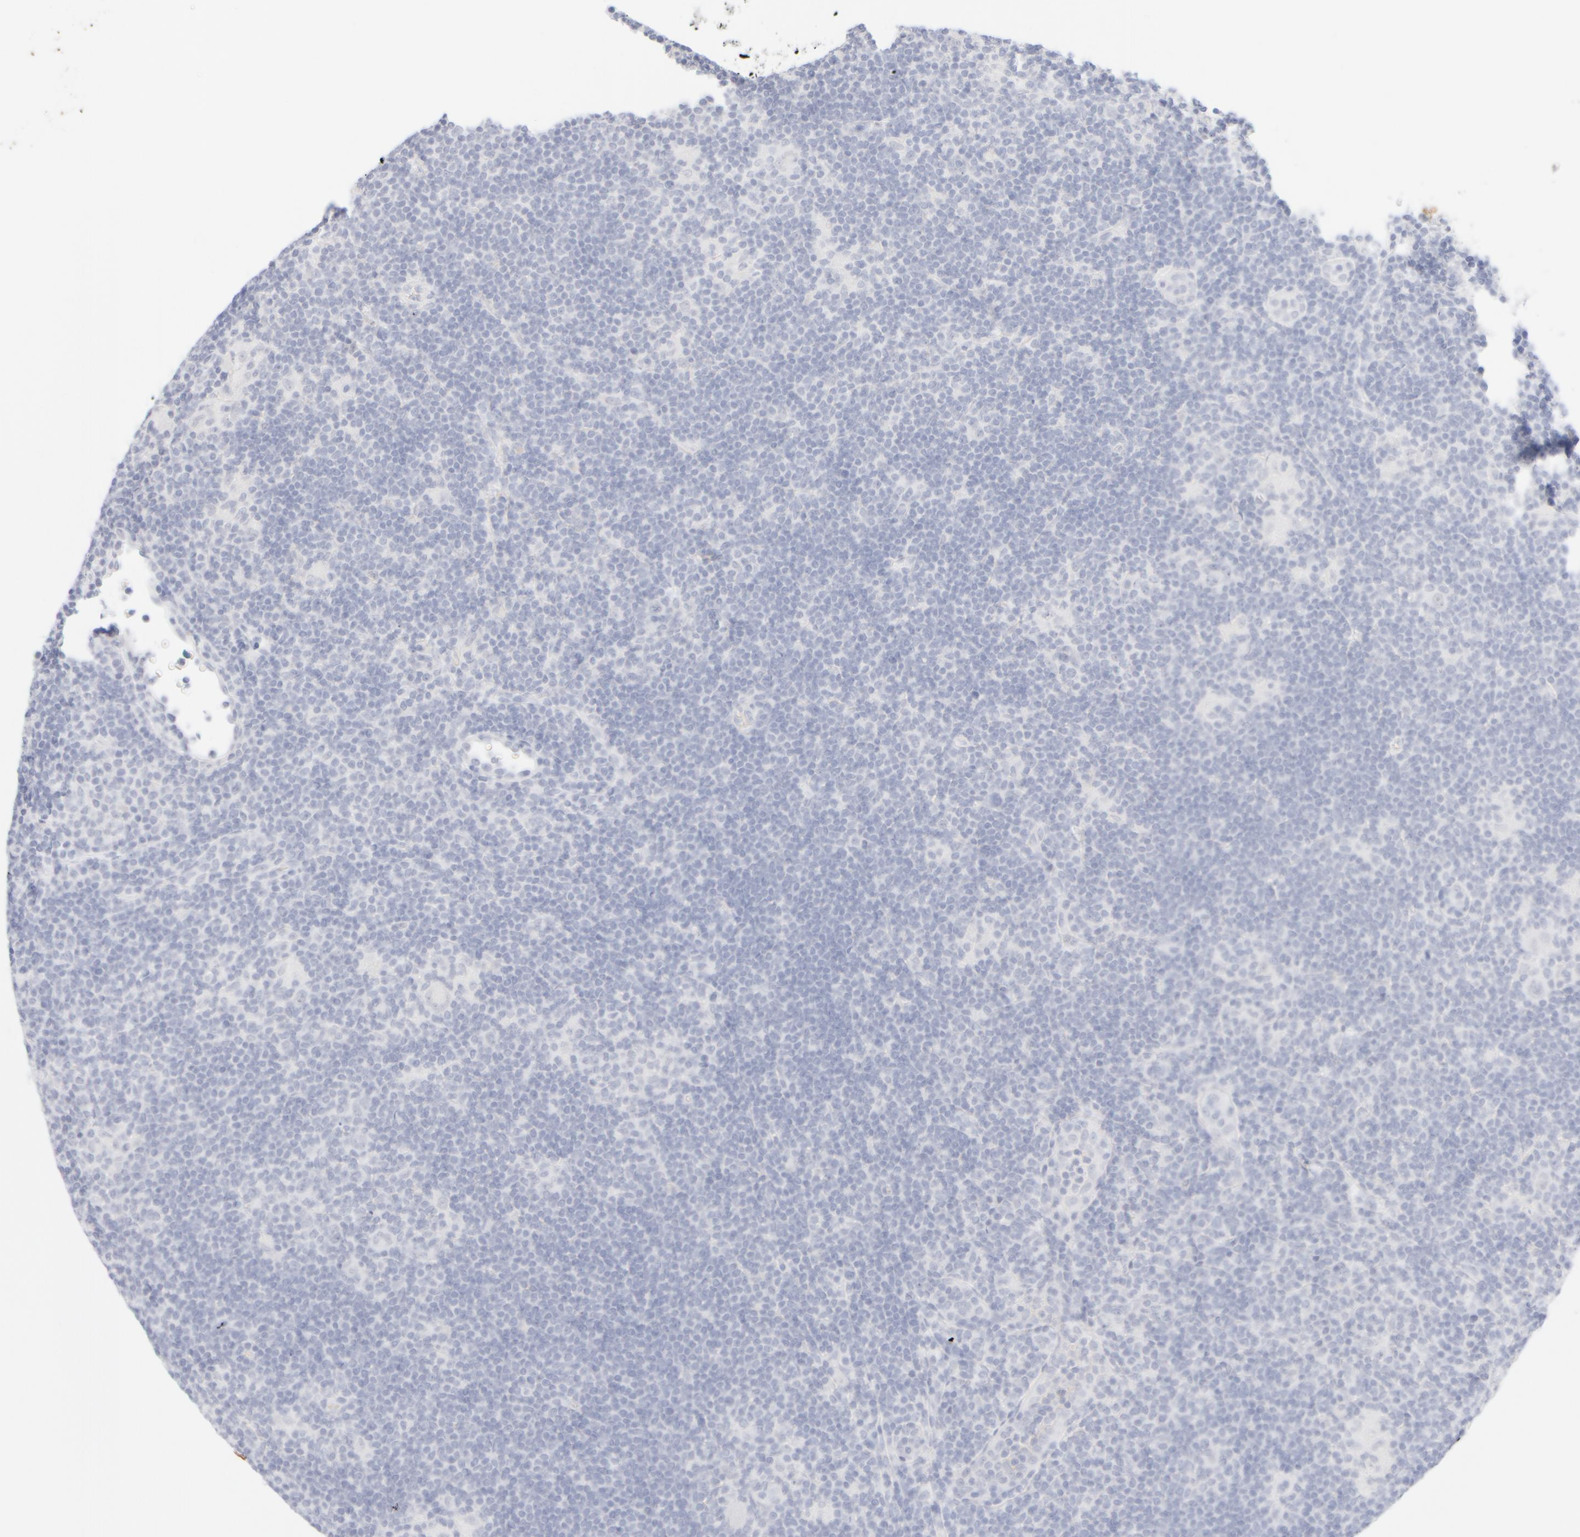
{"staining": {"intensity": "negative", "quantity": "none", "location": "none"}, "tissue": "lymphoma", "cell_type": "Tumor cells", "image_type": "cancer", "snomed": [{"axis": "morphology", "description": "Hodgkin's disease, NOS"}, {"axis": "topography", "description": "Lymph node"}], "caption": "Immunohistochemistry photomicrograph of neoplastic tissue: lymphoma stained with DAB (3,3'-diaminobenzidine) demonstrates no significant protein positivity in tumor cells. (Brightfield microscopy of DAB immunohistochemistry at high magnification).", "gene": "KRT15", "patient": {"sex": "female", "age": 57}}